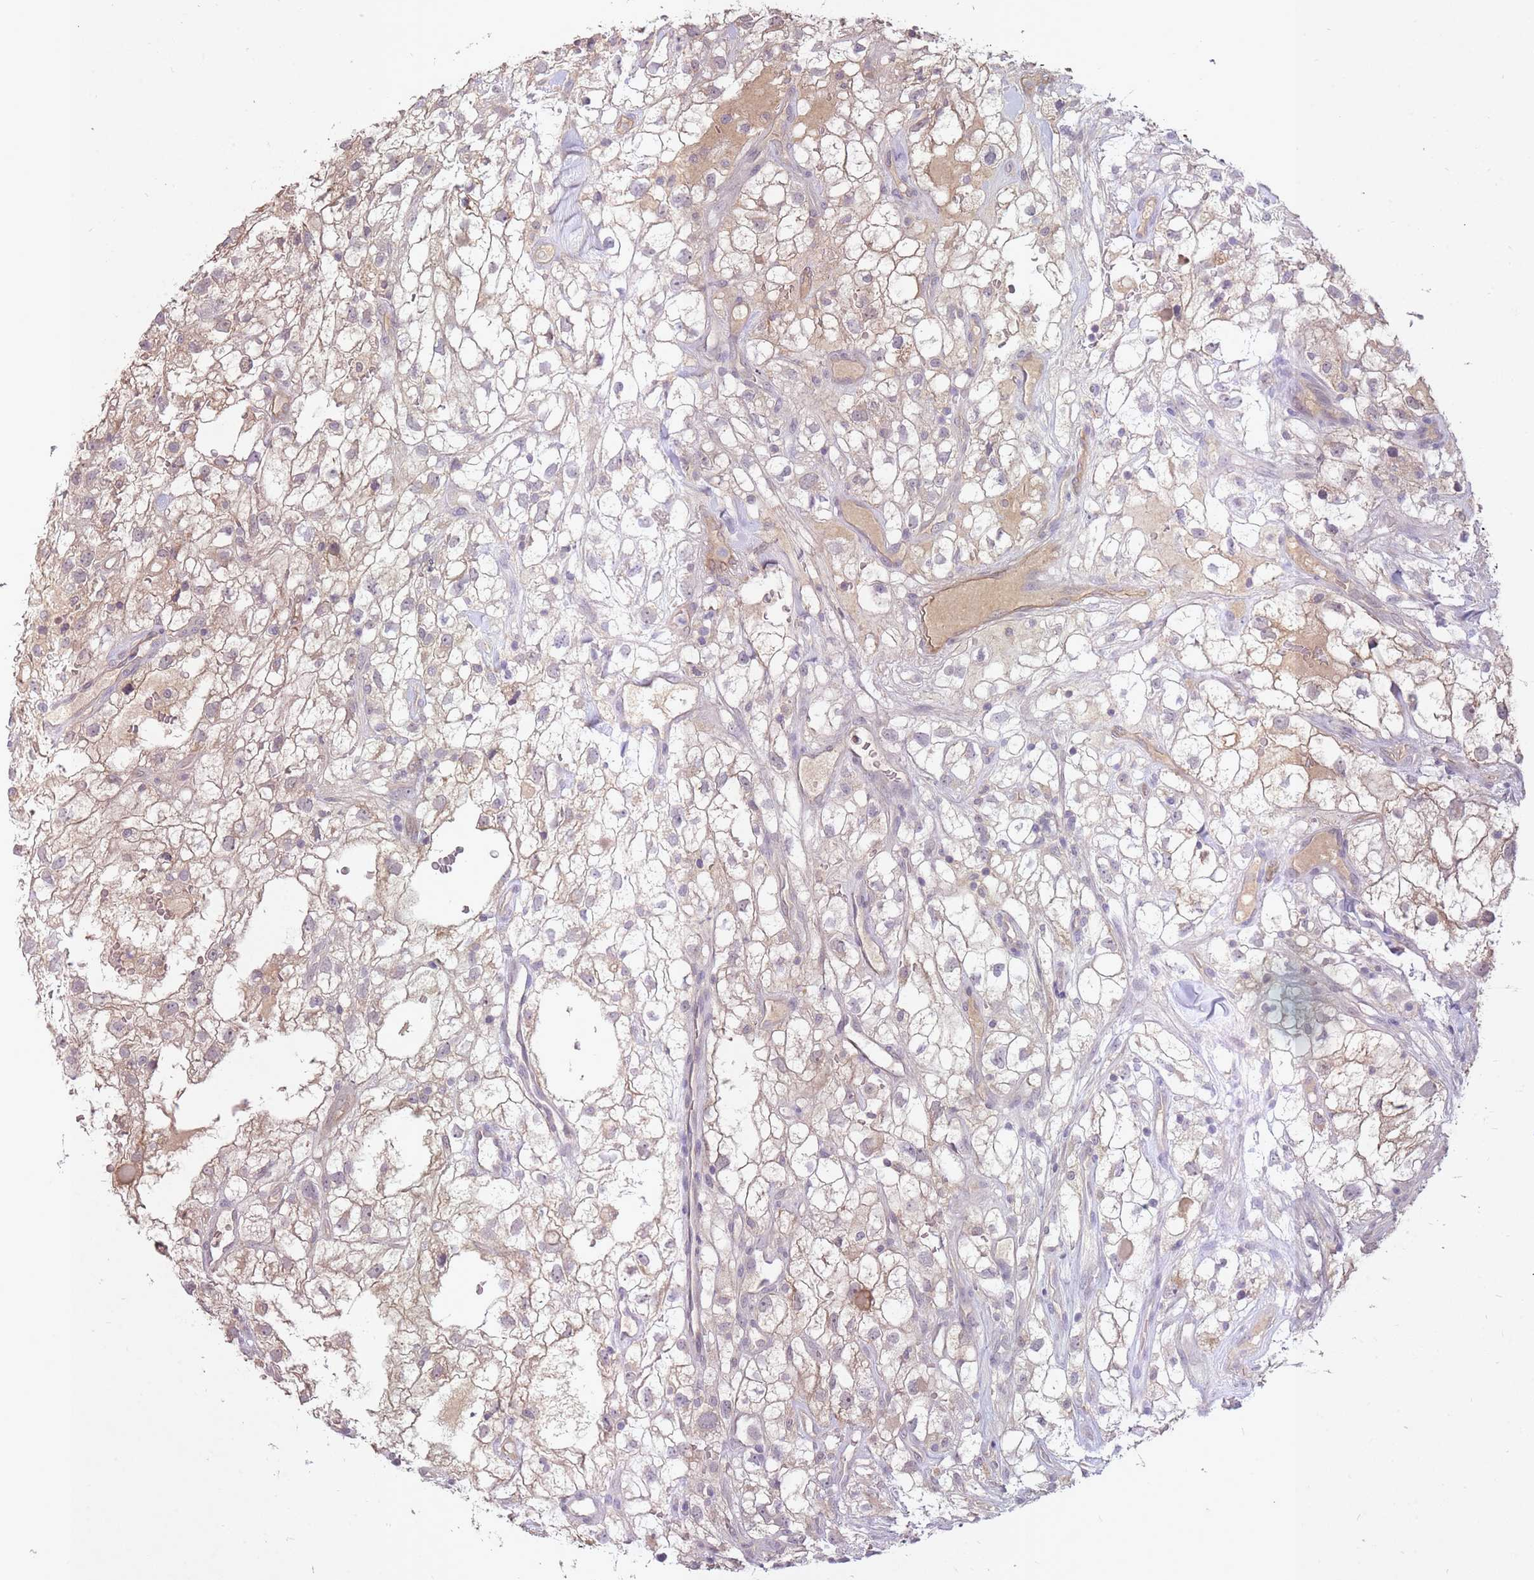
{"staining": {"intensity": "weak", "quantity": "25%-75%", "location": "cytoplasmic/membranous"}, "tissue": "renal cancer", "cell_type": "Tumor cells", "image_type": "cancer", "snomed": [{"axis": "morphology", "description": "Adenocarcinoma, NOS"}, {"axis": "topography", "description": "Kidney"}], "caption": "Brown immunohistochemical staining in renal cancer (adenocarcinoma) exhibits weak cytoplasmic/membranous positivity in about 25%-75% of tumor cells. The staining was performed using DAB to visualize the protein expression in brown, while the nuclei were stained in blue with hematoxylin (Magnification: 20x).", "gene": "LRATD2", "patient": {"sex": "male", "age": 59}}